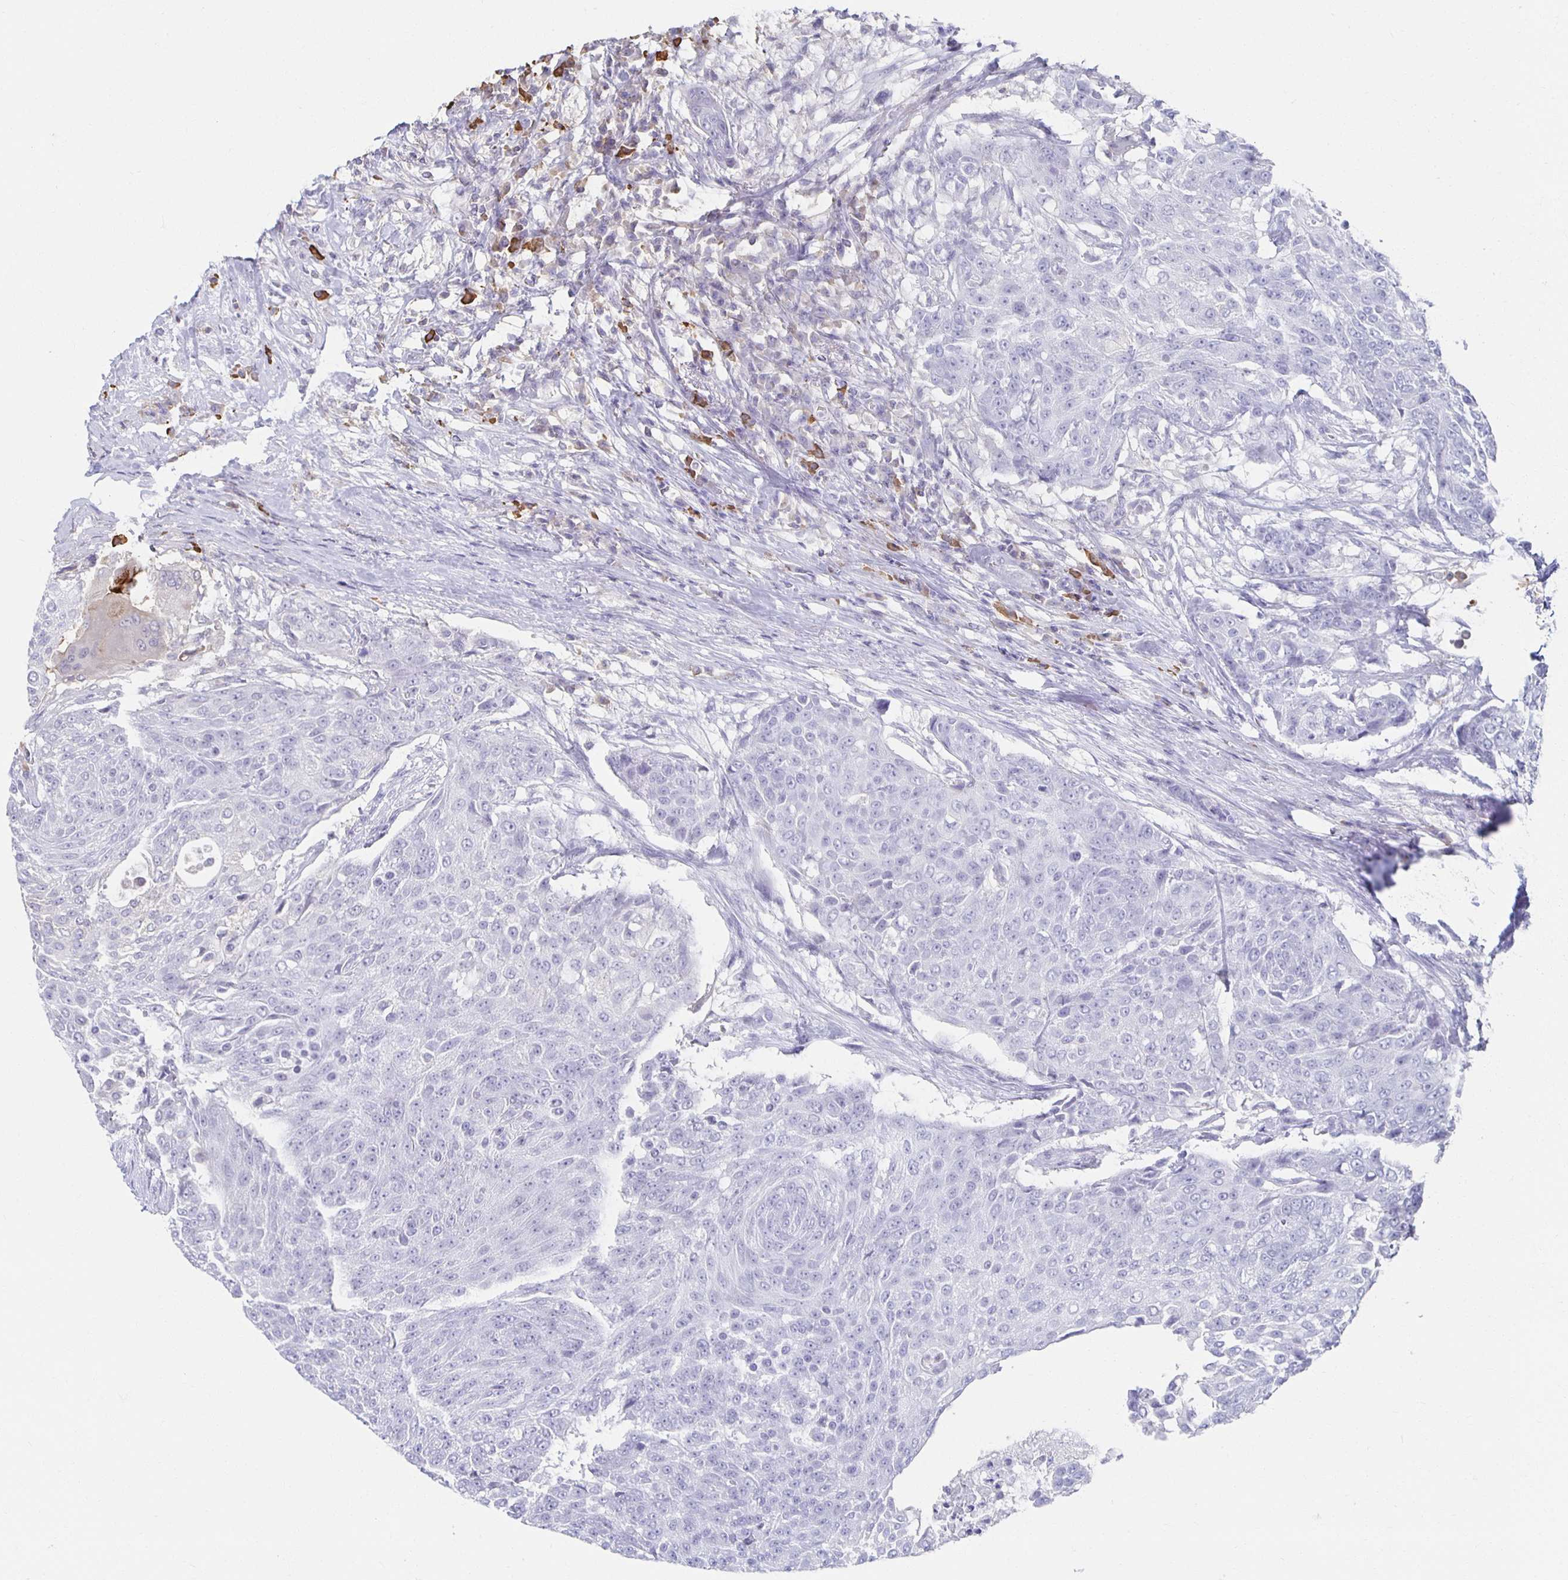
{"staining": {"intensity": "negative", "quantity": "none", "location": "none"}, "tissue": "urothelial cancer", "cell_type": "Tumor cells", "image_type": "cancer", "snomed": [{"axis": "morphology", "description": "Urothelial carcinoma, High grade"}, {"axis": "topography", "description": "Urinary bladder"}], "caption": "High power microscopy image of an immunohistochemistry (IHC) micrograph of urothelial cancer, revealing no significant positivity in tumor cells.", "gene": "ZNF692", "patient": {"sex": "female", "age": 63}}